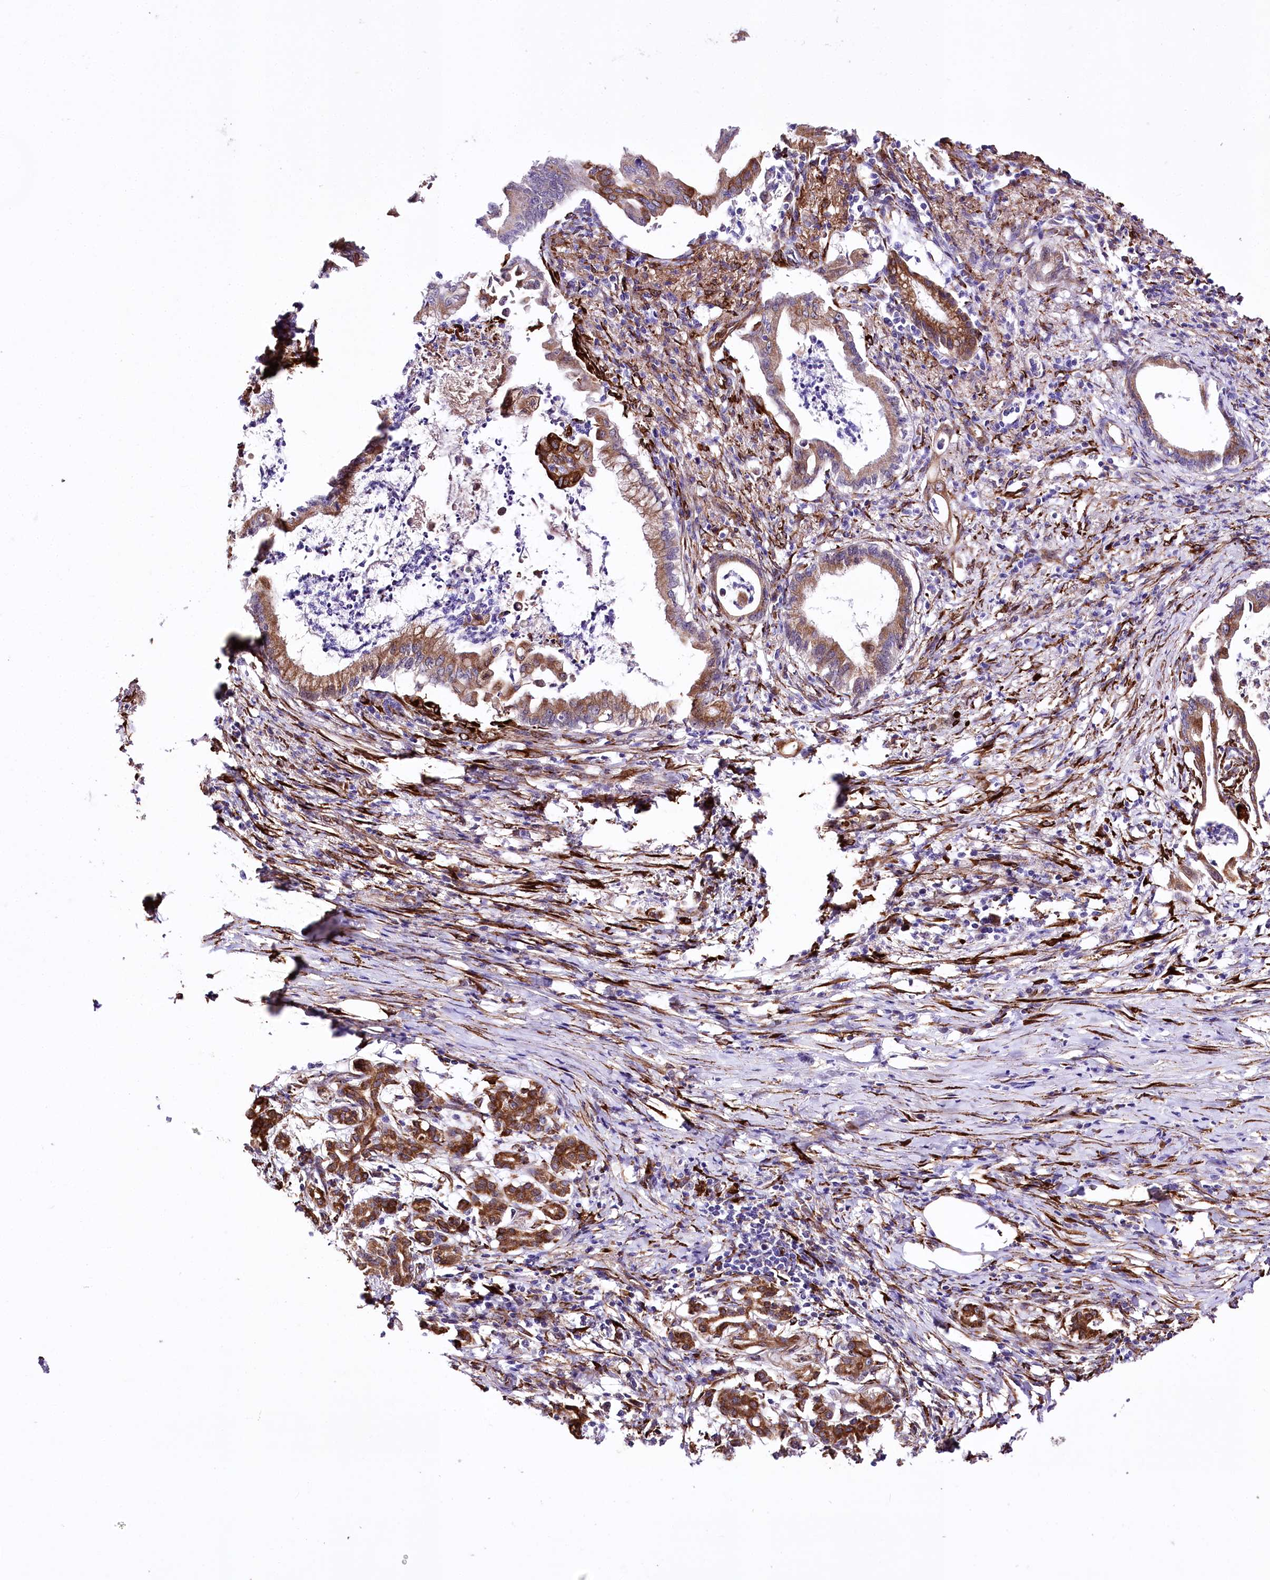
{"staining": {"intensity": "moderate", "quantity": ">75%", "location": "cytoplasmic/membranous"}, "tissue": "pancreatic cancer", "cell_type": "Tumor cells", "image_type": "cancer", "snomed": [{"axis": "morphology", "description": "Adenocarcinoma, NOS"}, {"axis": "topography", "description": "Pancreas"}], "caption": "This is a photomicrograph of immunohistochemistry (IHC) staining of pancreatic cancer, which shows moderate positivity in the cytoplasmic/membranous of tumor cells.", "gene": "WWC1", "patient": {"sex": "female", "age": 55}}